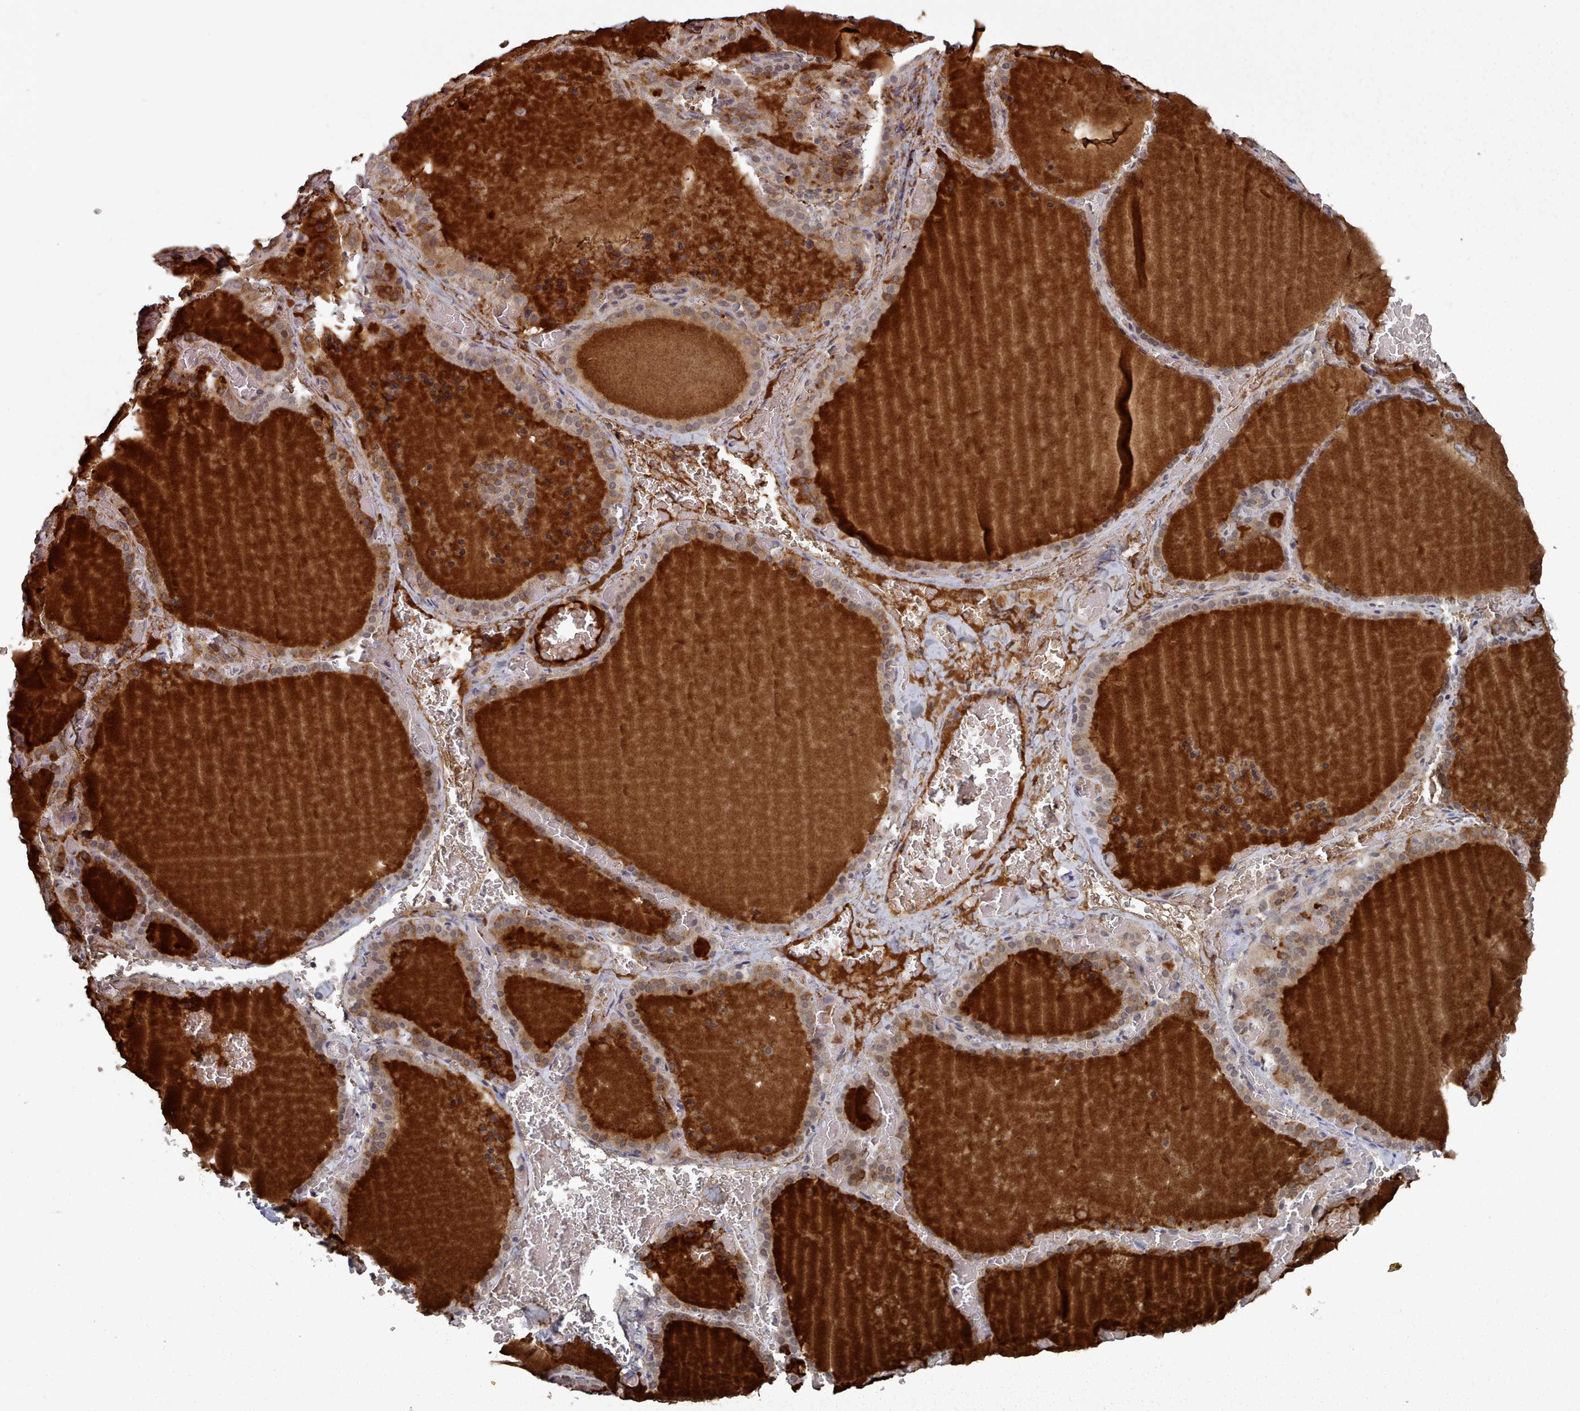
{"staining": {"intensity": "strong", "quantity": "<25%", "location": "cytoplasmic/membranous"}, "tissue": "thyroid gland", "cell_type": "Glandular cells", "image_type": "normal", "snomed": [{"axis": "morphology", "description": "Normal tissue, NOS"}, {"axis": "topography", "description": "Thyroid gland"}], "caption": "Brown immunohistochemical staining in unremarkable human thyroid gland reveals strong cytoplasmic/membranous expression in about <25% of glandular cells. Immunohistochemistry (ihc) stains the protein in brown and the nuclei are stained blue.", "gene": "HYAL3", "patient": {"sex": "female", "age": 39}}